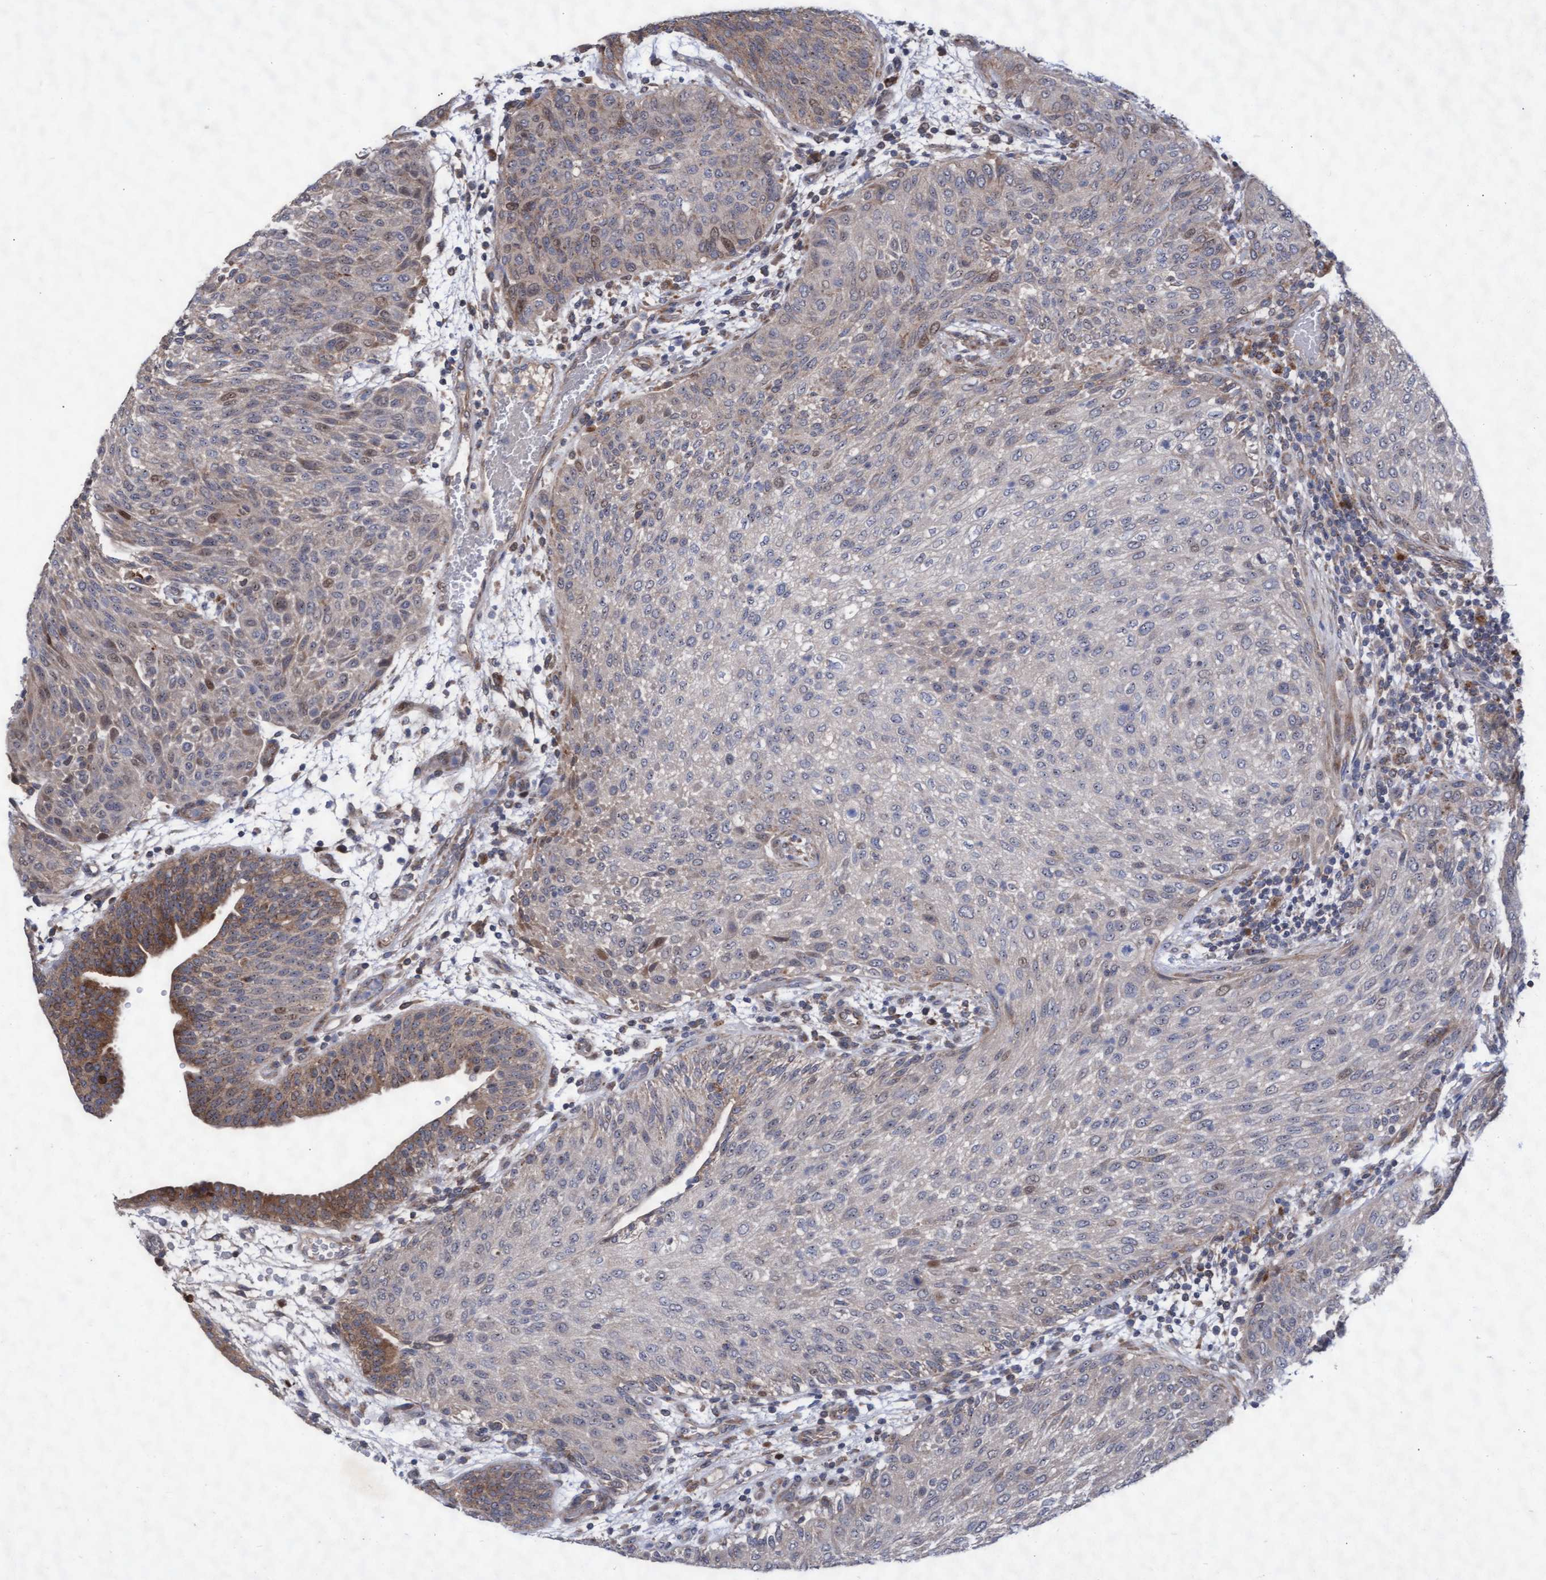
{"staining": {"intensity": "weak", "quantity": "<25%", "location": "cytoplasmic/membranous"}, "tissue": "urothelial cancer", "cell_type": "Tumor cells", "image_type": "cancer", "snomed": [{"axis": "morphology", "description": "Urothelial carcinoma, Low grade"}, {"axis": "morphology", "description": "Urothelial carcinoma, High grade"}, {"axis": "topography", "description": "Urinary bladder"}], "caption": "Immunohistochemistry (IHC) of human low-grade urothelial carcinoma shows no staining in tumor cells.", "gene": "ABCF2", "patient": {"sex": "male", "age": 35}}